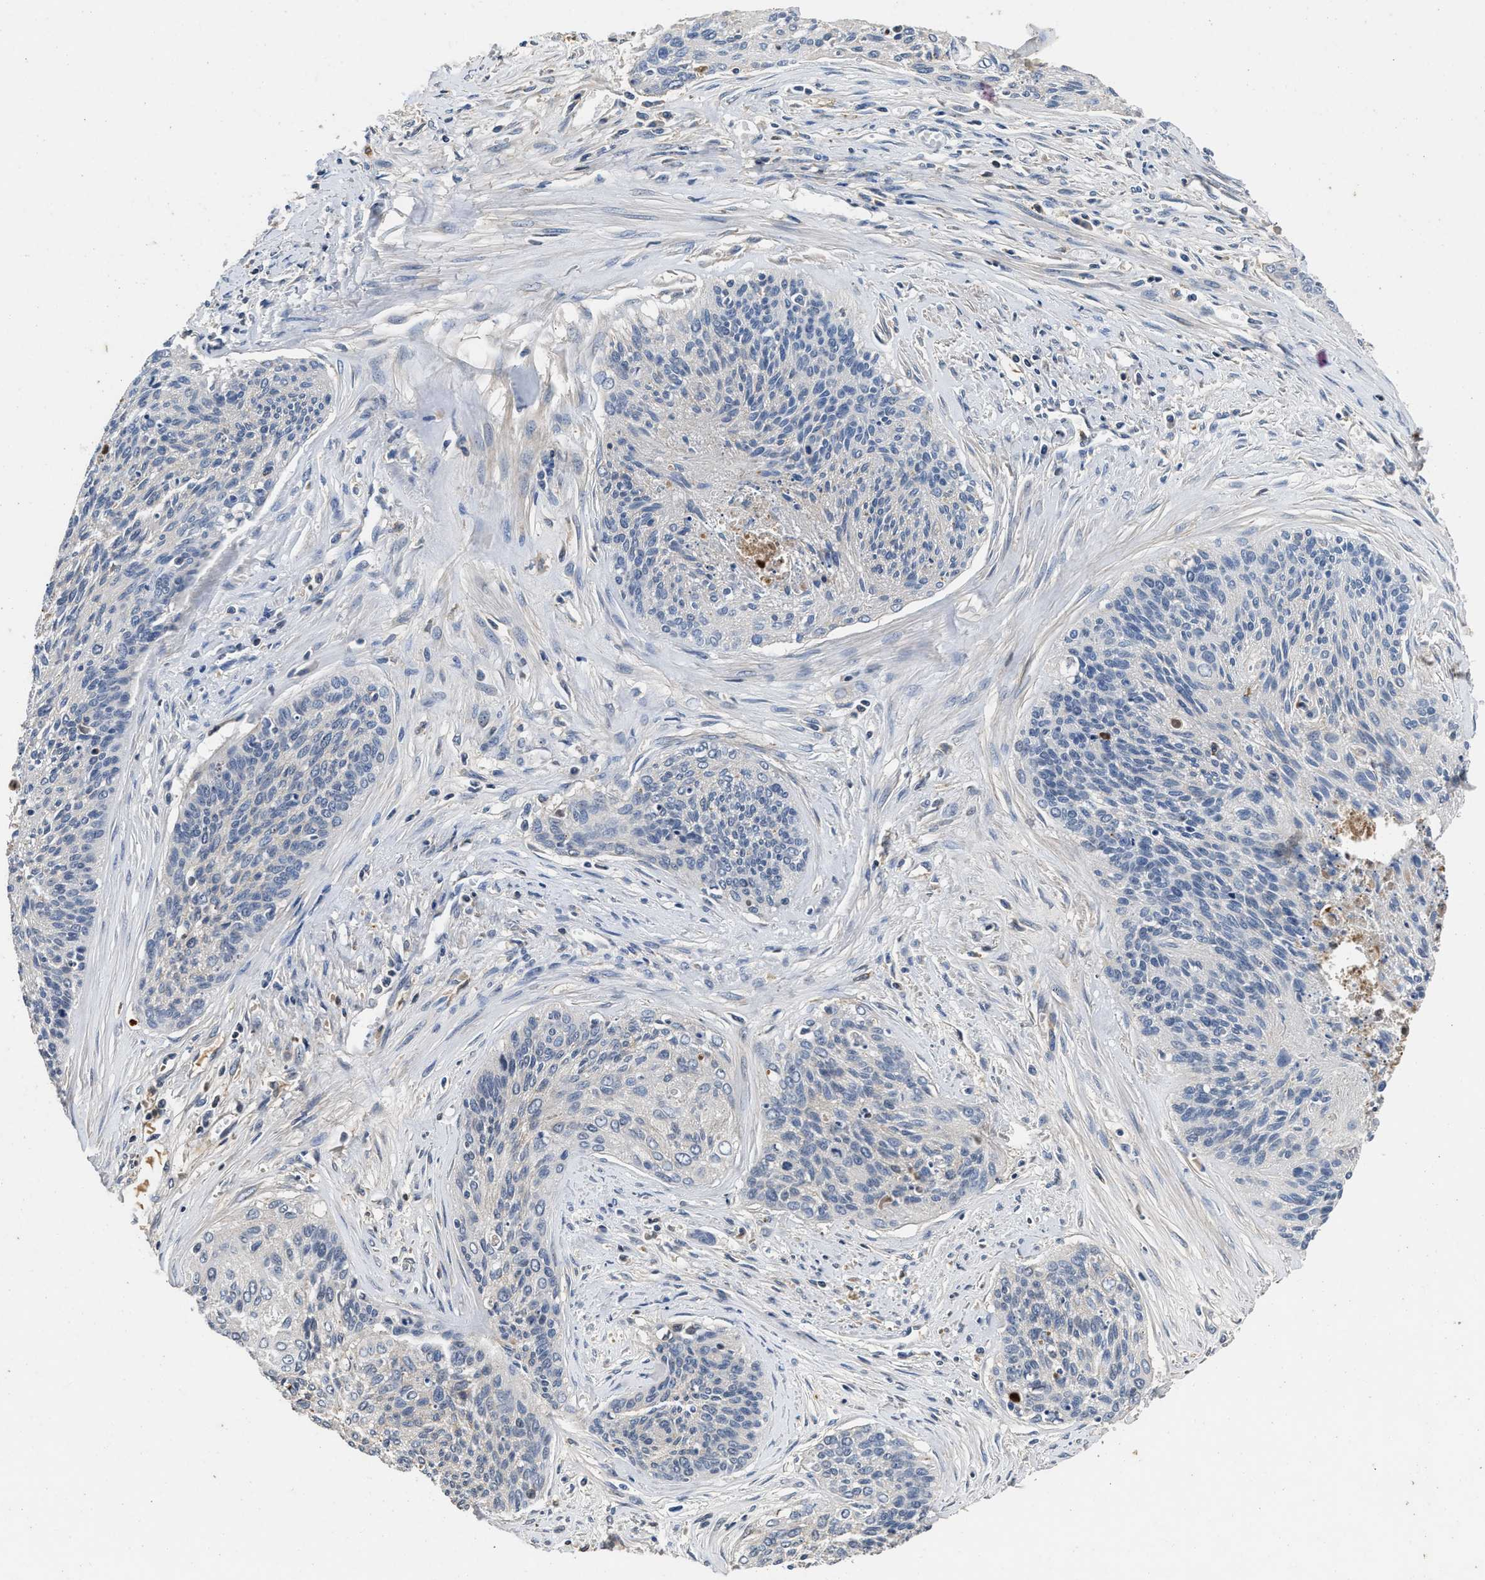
{"staining": {"intensity": "negative", "quantity": "none", "location": "none"}, "tissue": "cervical cancer", "cell_type": "Tumor cells", "image_type": "cancer", "snomed": [{"axis": "morphology", "description": "Squamous cell carcinoma, NOS"}, {"axis": "topography", "description": "Cervix"}], "caption": "There is no significant staining in tumor cells of squamous cell carcinoma (cervical). (Brightfield microscopy of DAB immunohistochemistry at high magnification).", "gene": "C3", "patient": {"sex": "female", "age": 55}}